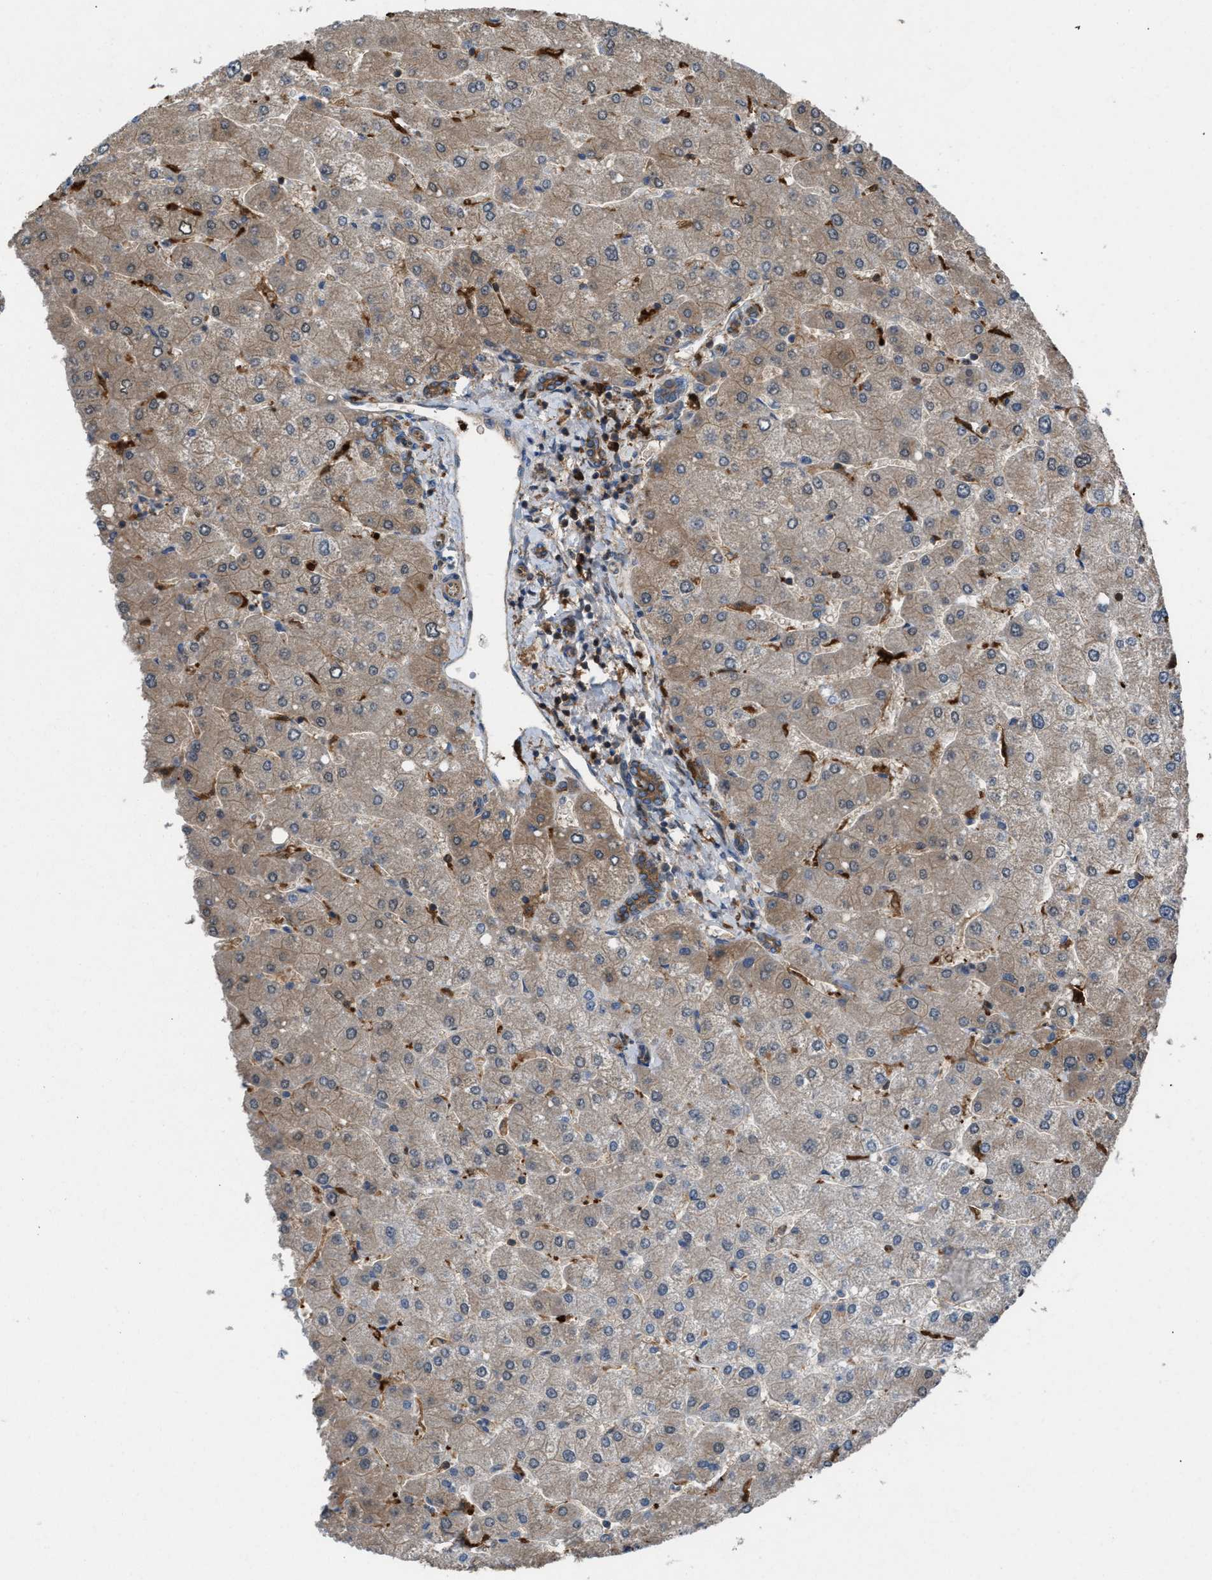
{"staining": {"intensity": "moderate", "quantity": ">75%", "location": "cytoplasmic/membranous"}, "tissue": "liver", "cell_type": "Cholangiocytes", "image_type": "normal", "snomed": [{"axis": "morphology", "description": "Normal tissue, NOS"}, {"axis": "topography", "description": "Liver"}], "caption": "The photomicrograph exhibits a brown stain indicating the presence of a protein in the cytoplasmic/membranous of cholangiocytes in liver. Nuclei are stained in blue.", "gene": "TPK1", "patient": {"sex": "male", "age": 55}}